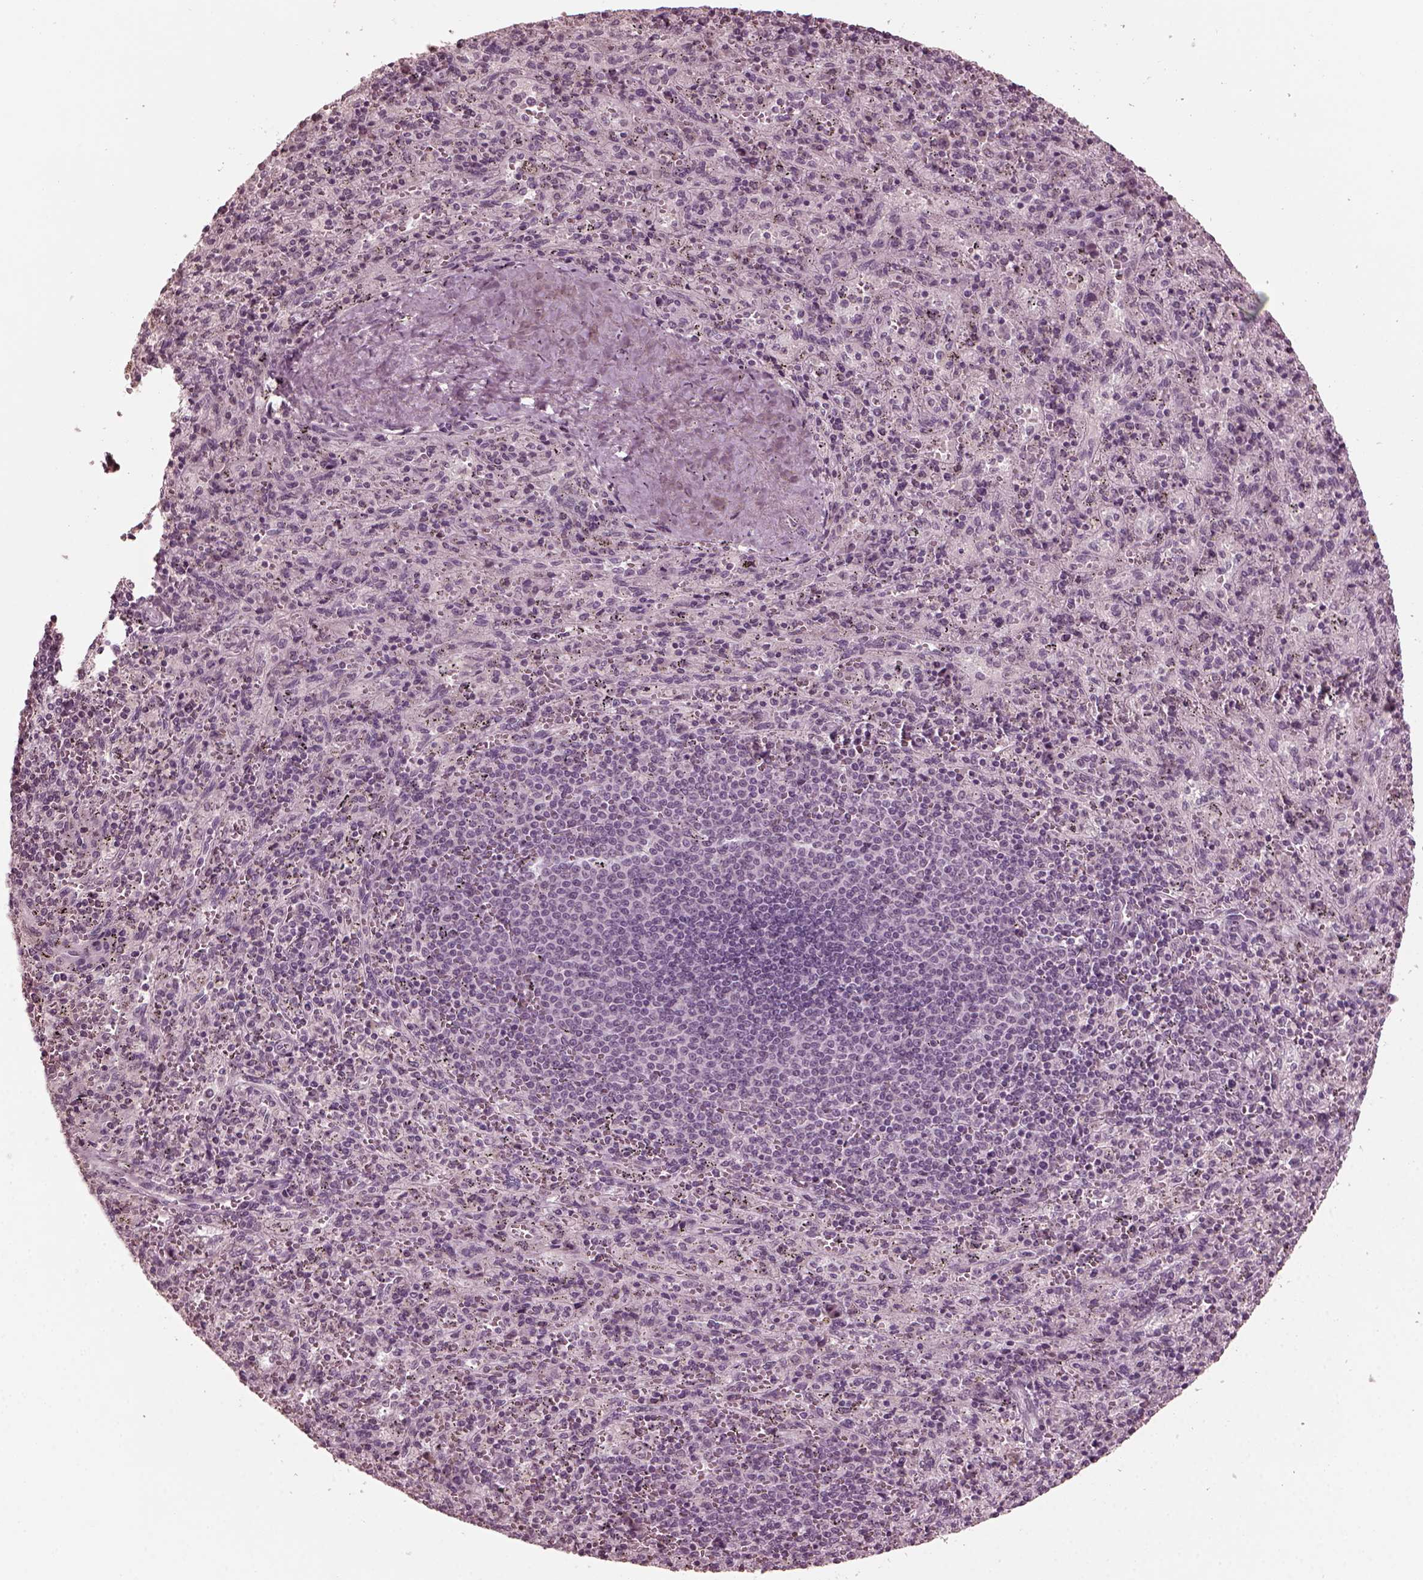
{"staining": {"intensity": "negative", "quantity": "none", "location": "none"}, "tissue": "spleen", "cell_type": "Cells in red pulp", "image_type": "normal", "snomed": [{"axis": "morphology", "description": "Normal tissue, NOS"}, {"axis": "topography", "description": "Spleen"}], "caption": "Cells in red pulp show no significant protein staining in benign spleen.", "gene": "RCVRN", "patient": {"sex": "male", "age": 57}}